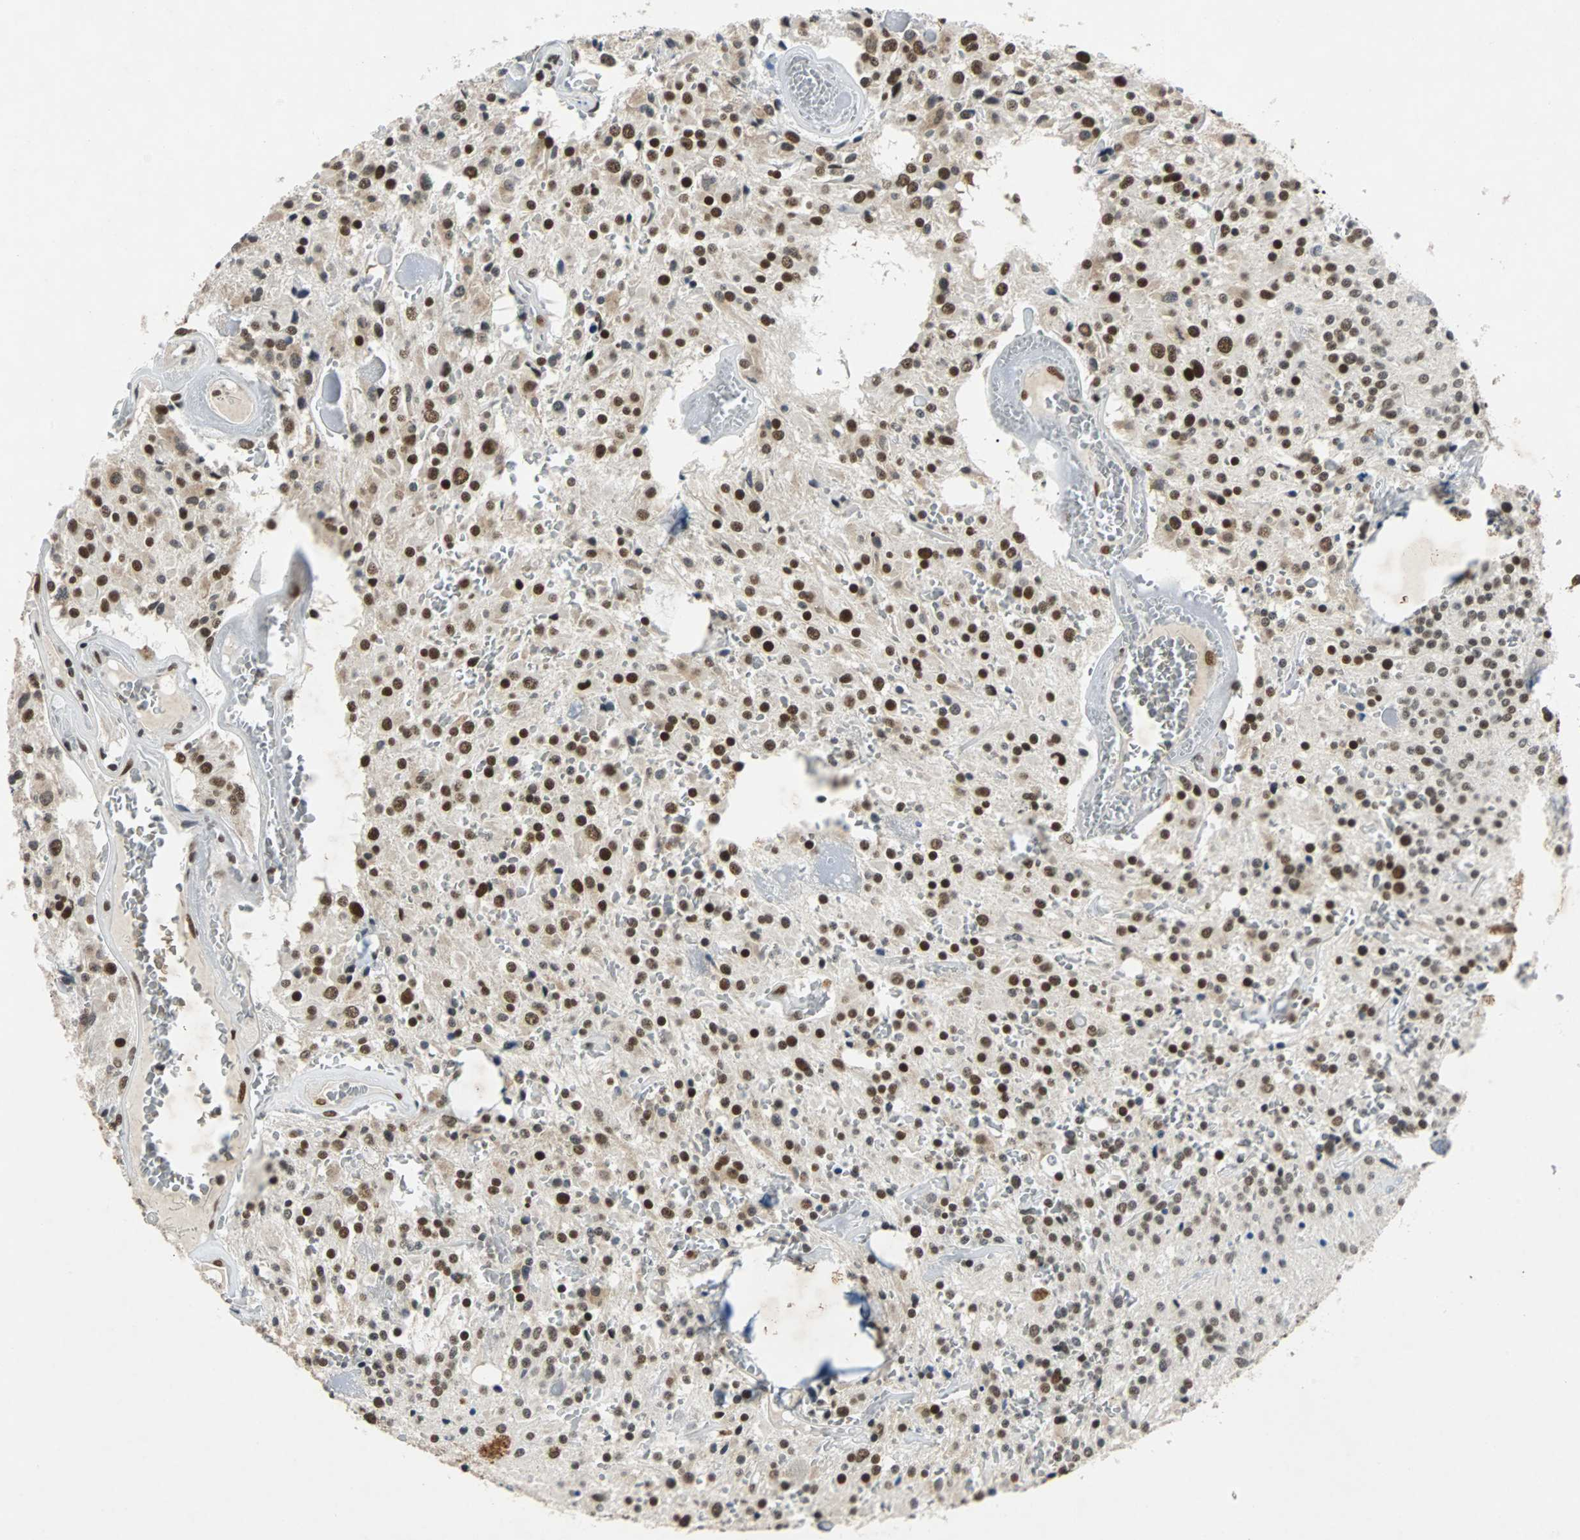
{"staining": {"intensity": "strong", "quantity": ">75%", "location": "nuclear"}, "tissue": "glioma", "cell_type": "Tumor cells", "image_type": "cancer", "snomed": [{"axis": "morphology", "description": "Glioma, malignant, Low grade"}, {"axis": "topography", "description": "Brain"}], "caption": "Protein staining of malignant glioma (low-grade) tissue demonstrates strong nuclear positivity in approximately >75% of tumor cells.", "gene": "GATAD2A", "patient": {"sex": "male", "age": 58}}